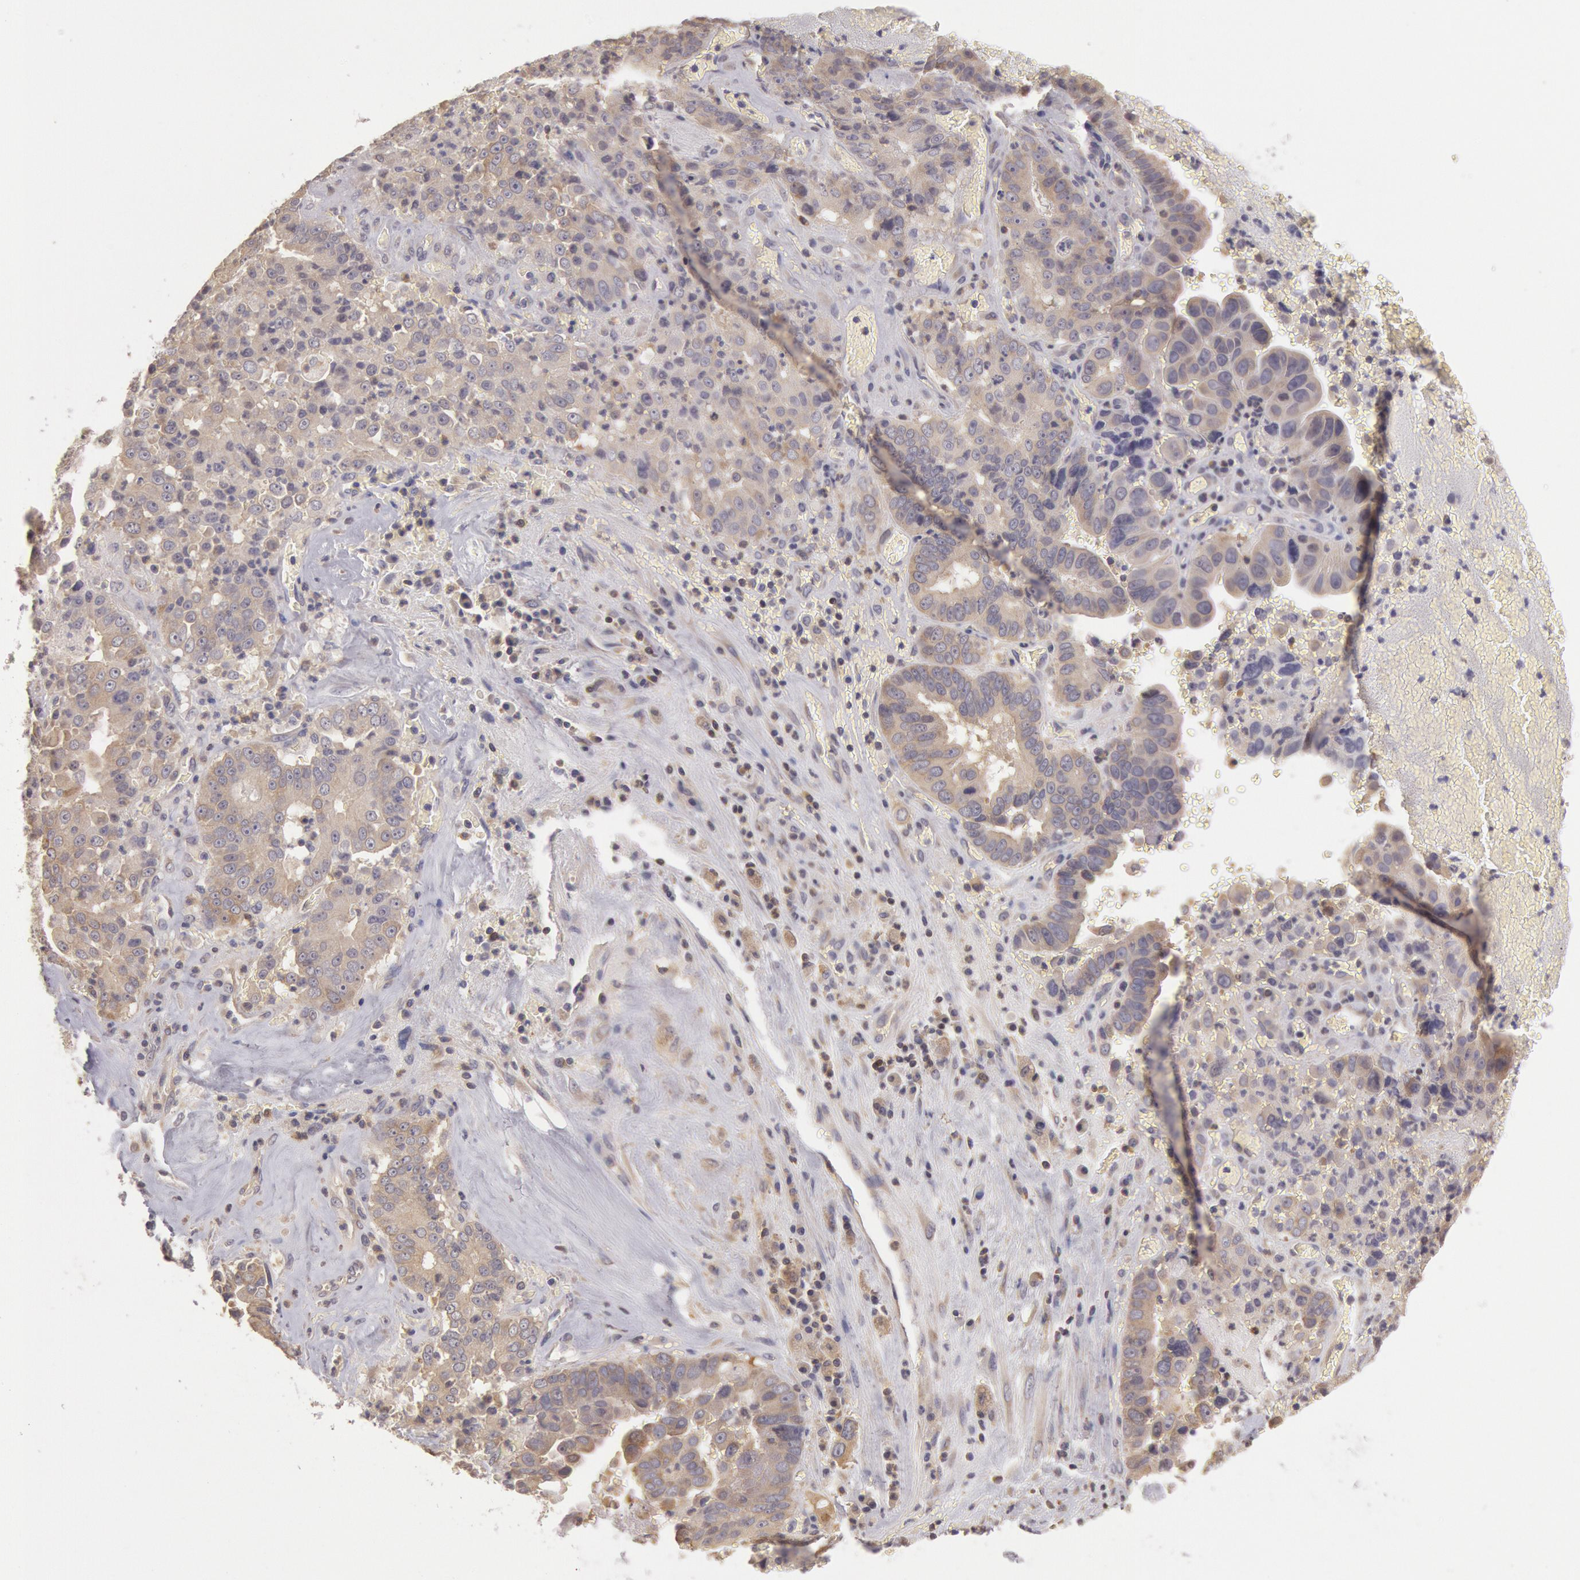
{"staining": {"intensity": "weak", "quantity": ">75%", "location": "cytoplasmic/membranous"}, "tissue": "liver cancer", "cell_type": "Tumor cells", "image_type": "cancer", "snomed": [{"axis": "morphology", "description": "Cholangiocarcinoma"}, {"axis": "topography", "description": "Liver"}], "caption": "IHC (DAB) staining of liver cancer reveals weak cytoplasmic/membranous protein expression in approximately >75% of tumor cells. The protein of interest is stained brown, and the nuclei are stained in blue (DAB IHC with brightfield microscopy, high magnification).", "gene": "NMT2", "patient": {"sex": "female", "age": 79}}